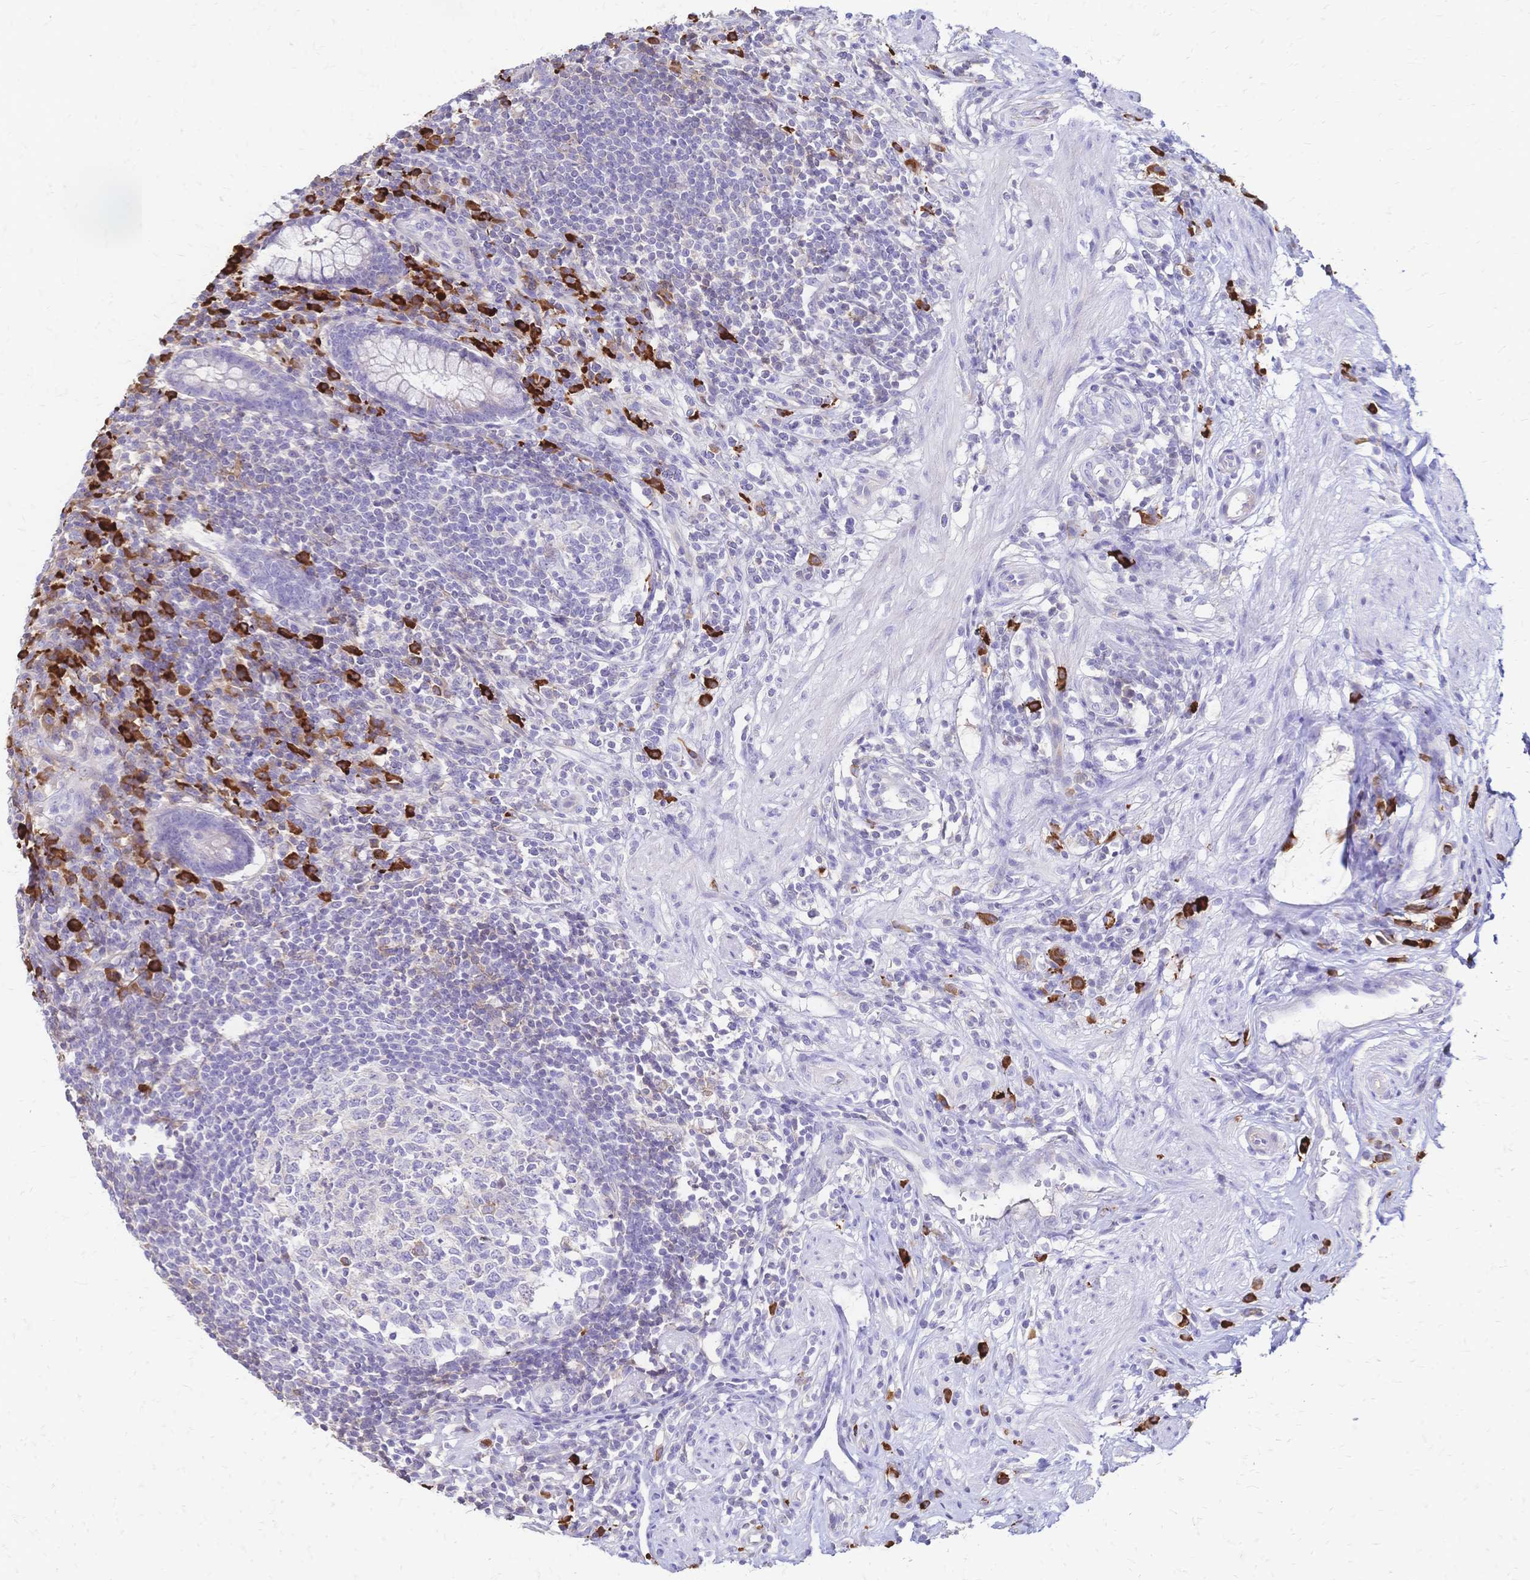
{"staining": {"intensity": "negative", "quantity": "none", "location": "none"}, "tissue": "appendix", "cell_type": "Glandular cells", "image_type": "normal", "snomed": [{"axis": "morphology", "description": "Normal tissue, NOS"}, {"axis": "topography", "description": "Appendix"}], "caption": "Glandular cells show no significant staining in benign appendix. The staining was performed using DAB to visualize the protein expression in brown, while the nuclei were stained in blue with hematoxylin (Magnification: 20x).", "gene": "IL2RA", "patient": {"sex": "female", "age": 56}}